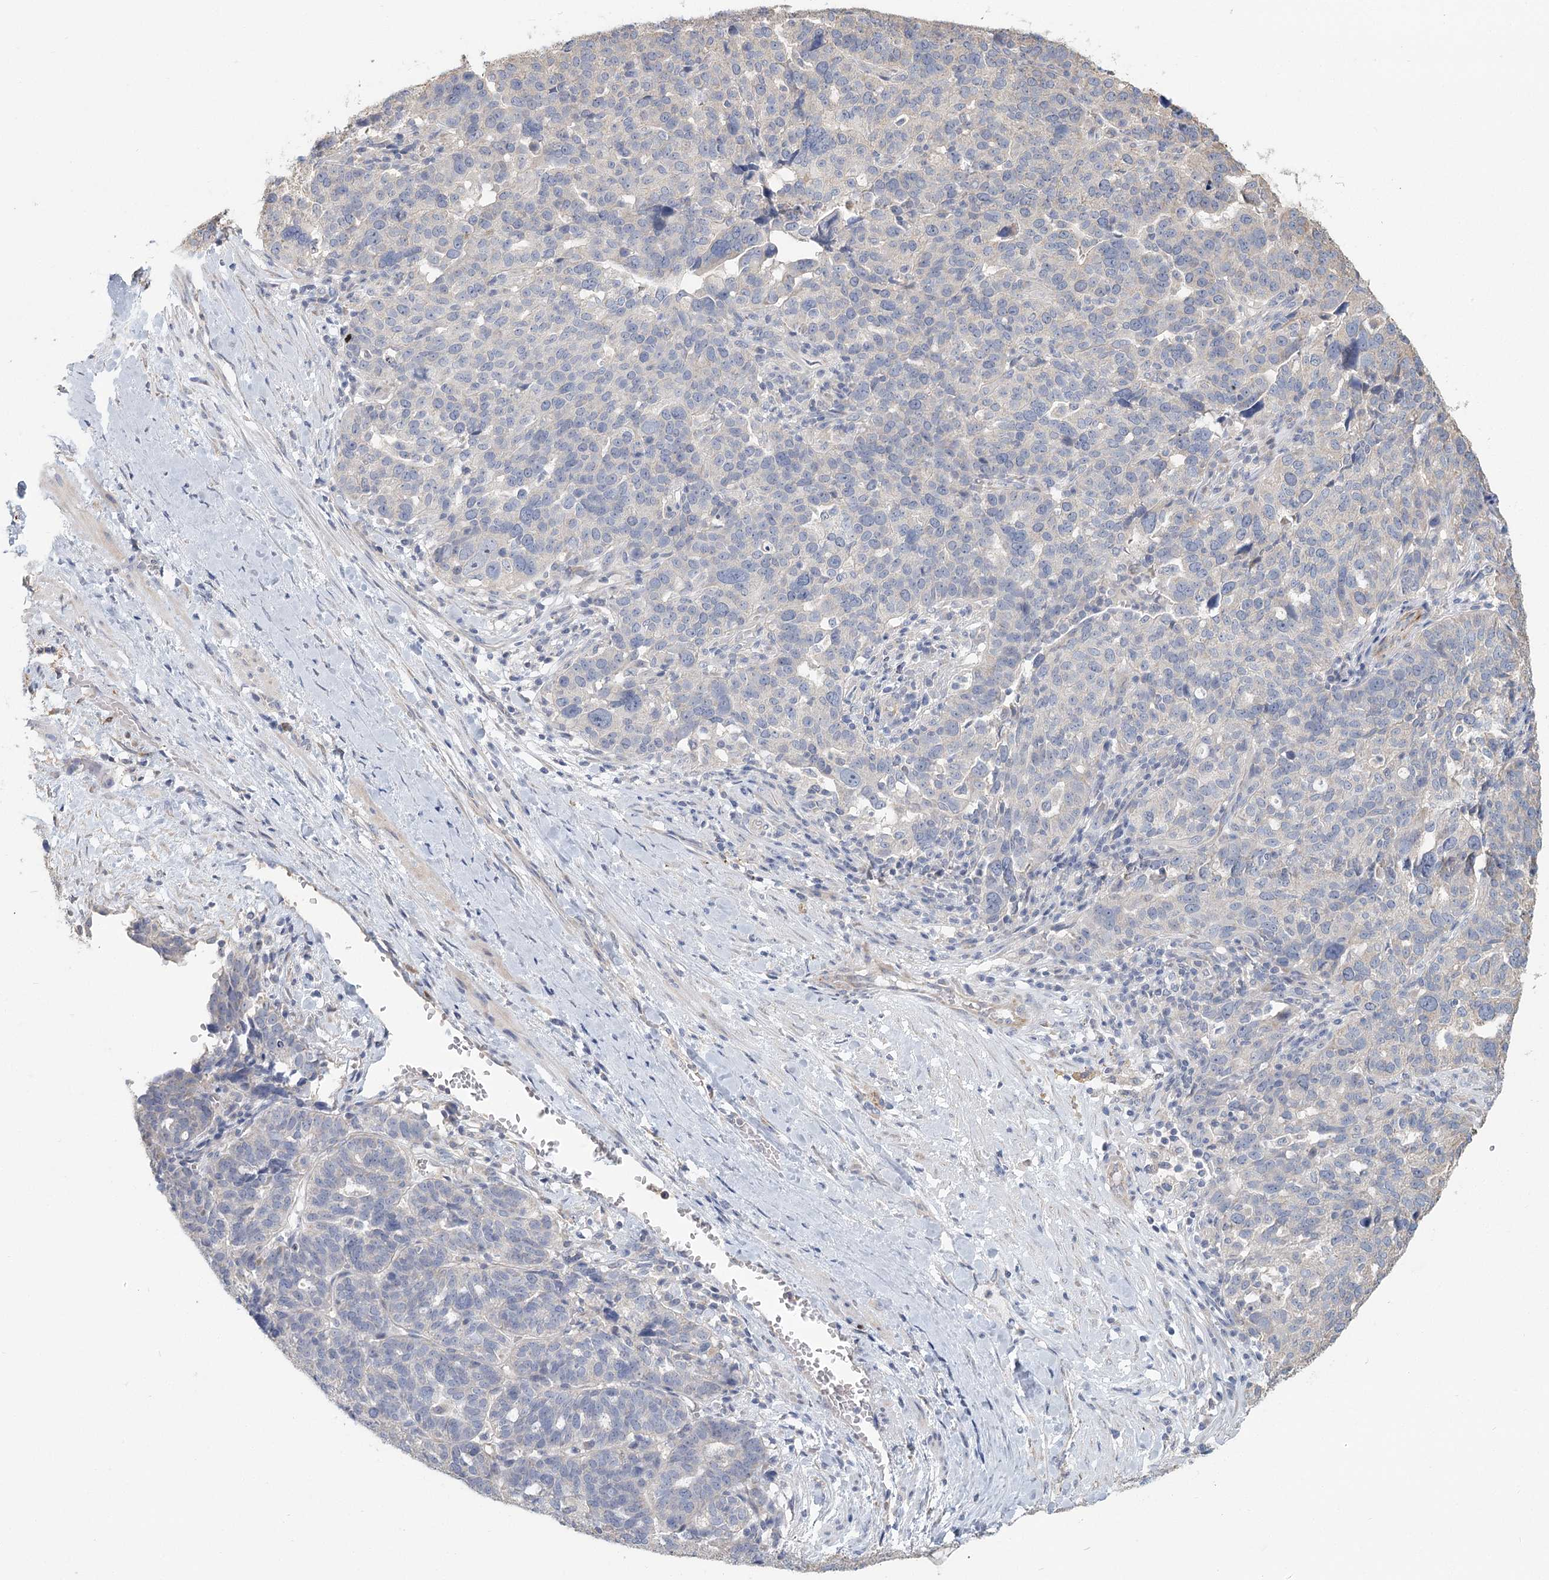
{"staining": {"intensity": "negative", "quantity": "none", "location": "none"}, "tissue": "ovarian cancer", "cell_type": "Tumor cells", "image_type": "cancer", "snomed": [{"axis": "morphology", "description": "Cystadenocarcinoma, serous, NOS"}, {"axis": "topography", "description": "Ovary"}], "caption": "Immunohistochemical staining of human ovarian cancer reveals no significant expression in tumor cells. (DAB IHC with hematoxylin counter stain).", "gene": "CNTLN", "patient": {"sex": "female", "age": 59}}